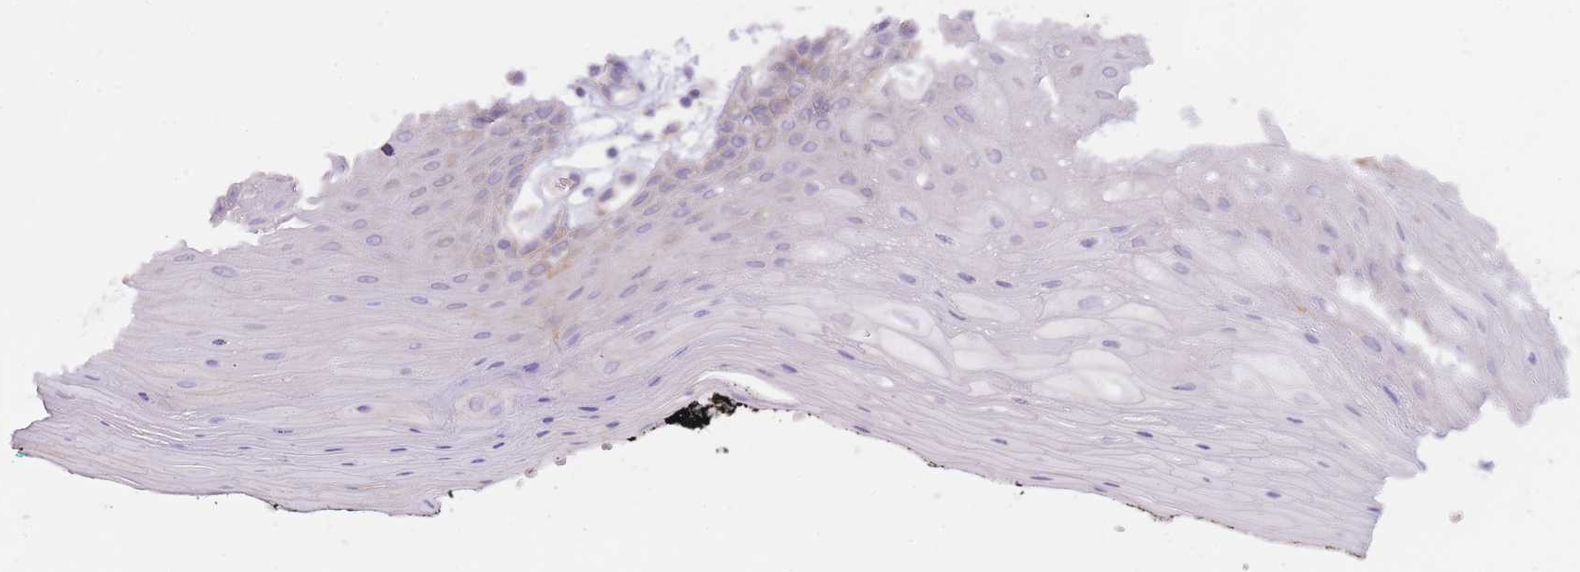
{"staining": {"intensity": "moderate", "quantity": "<25%", "location": "cytoplasmic/membranous"}, "tissue": "oral mucosa", "cell_type": "Squamous epithelial cells", "image_type": "normal", "snomed": [{"axis": "morphology", "description": "Normal tissue, NOS"}, {"axis": "topography", "description": "Oral tissue"}, {"axis": "topography", "description": "Tounge, NOS"}], "caption": "Immunohistochemical staining of benign human oral mucosa demonstrates <25% levels of moderate cytoplasmic/membranous protein positivity in approximately <25% of squamous epithelial cells. The staining is performed using DAB brown chromogen to label protein expression. The nuclei are counter-stained blue using hematoxylin.", "gene": "SERPINB3", "patient": {"sex": "female", "age": 59}}